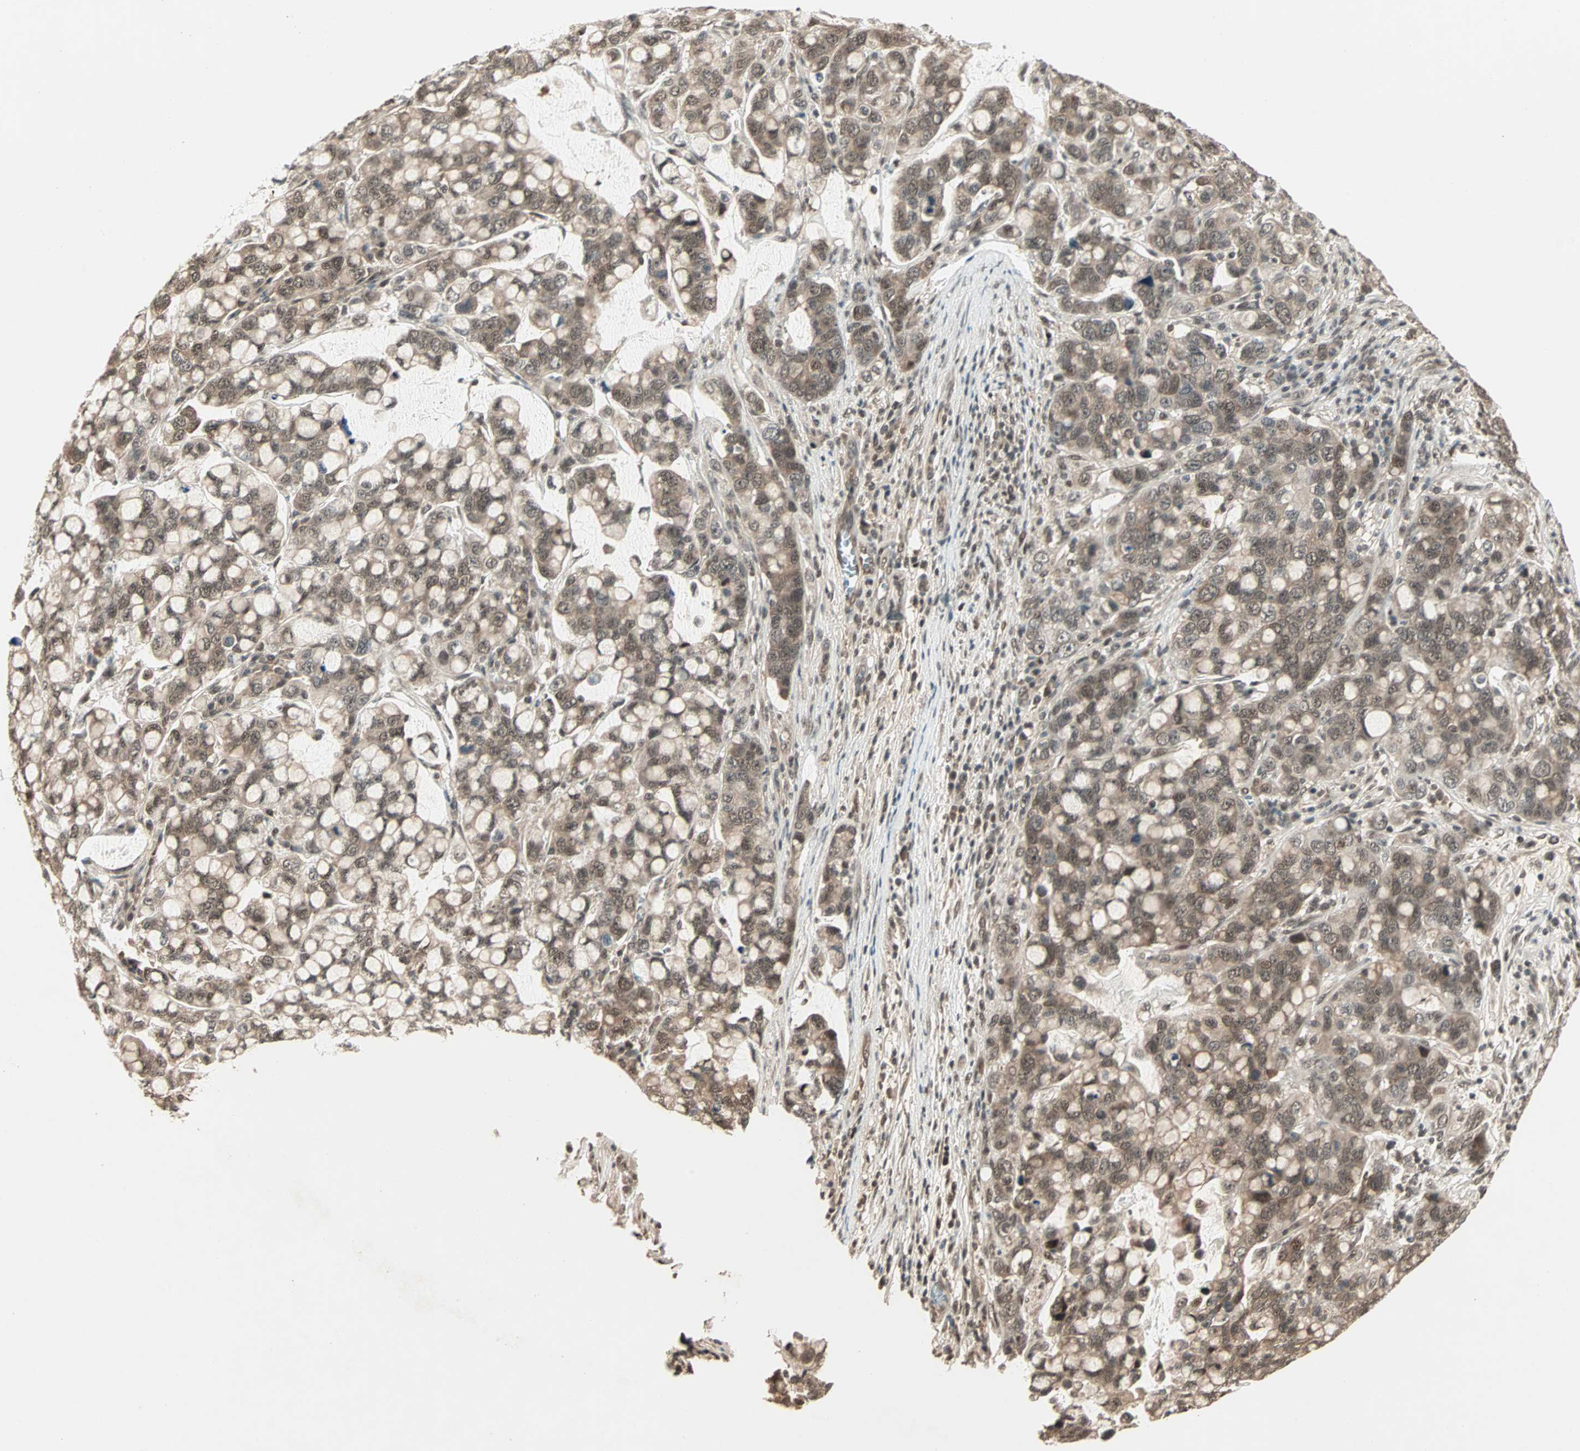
{"staining": {"intensity": "weak", "quantity": ">75%", "location": "cytoplasmic/membranous,nuclear"}, "tissue": "stomach cancer", "cell_type": "Tumor cells", "image_type": "cancer", "snomed": [{"axis": "morphology", "description": "Adenocarcinoma, NOS"}, {"axis": "topography", "description": "Stomach, lower"}], "caption": "Adenocarcinoma (stomach) stained with DAB immunohistochemistry (IHC) demonstrates low levels of weak cytoplasmic/membranous and nuclear expression in approximately >75% of tumor cells. Nuclei are stained in blue.", "gene": "ZNF701", "patient": {"sex": "male", "age": 84}}